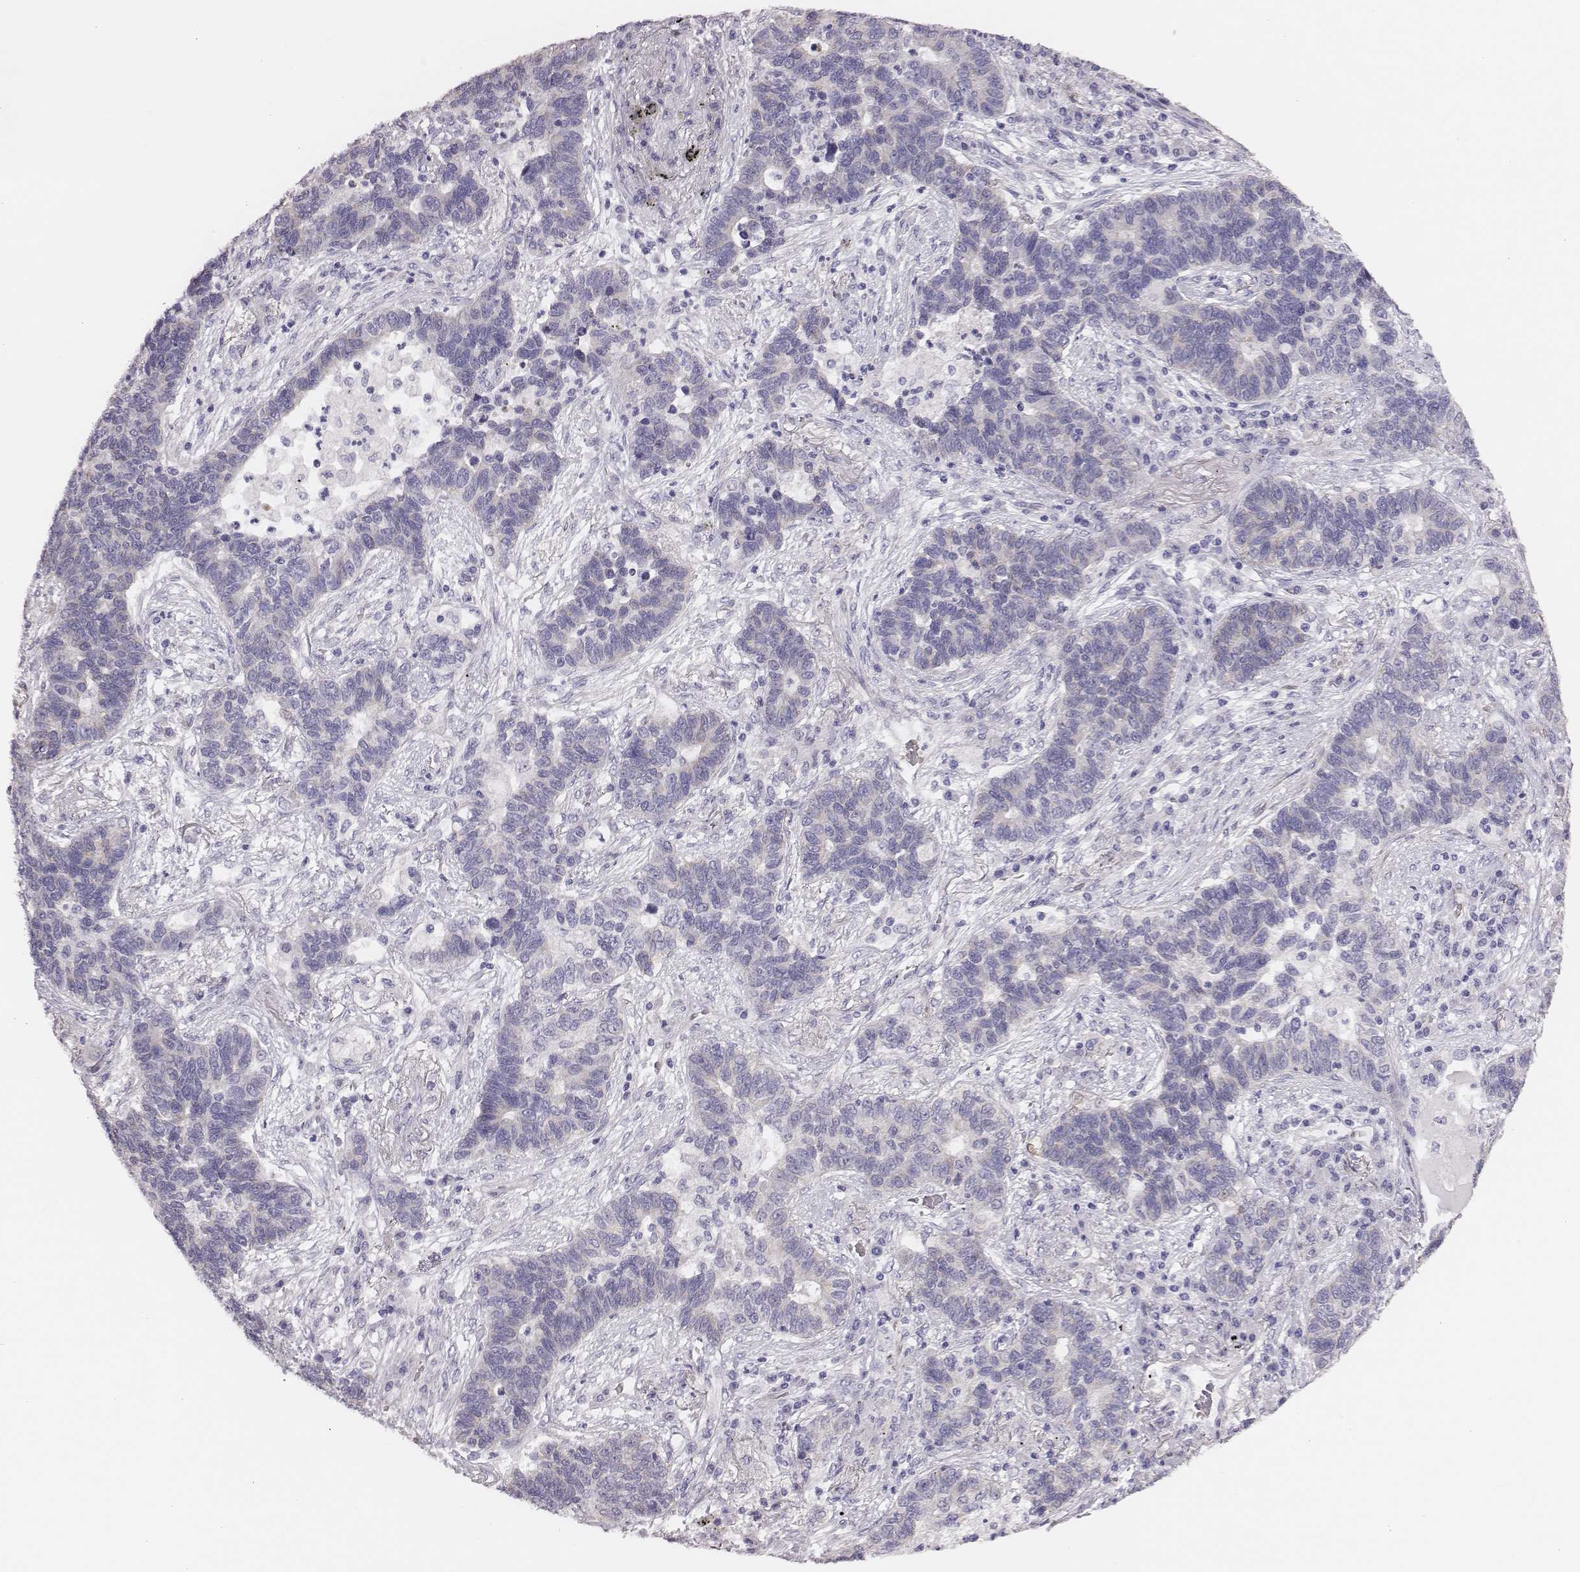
{"staining": {"intensity": "negative", "quantity": "none", "location": "none"}, "tissue": "lung cancer", "cell_type": "Tumor cells", "image_type": "cancer", "snomed": [{"axis": "morphology", "description": "Adenocarcinoma, NOS"}, {"axis": "topography", "description": "Lung"}], "caption": "Immunohistochemistry (IHC) of human adenocarcinoma (lung) shows no positivity in tumor cells.", "gene": "SCML2", "patient": {"sex": "female", "age": 57}}